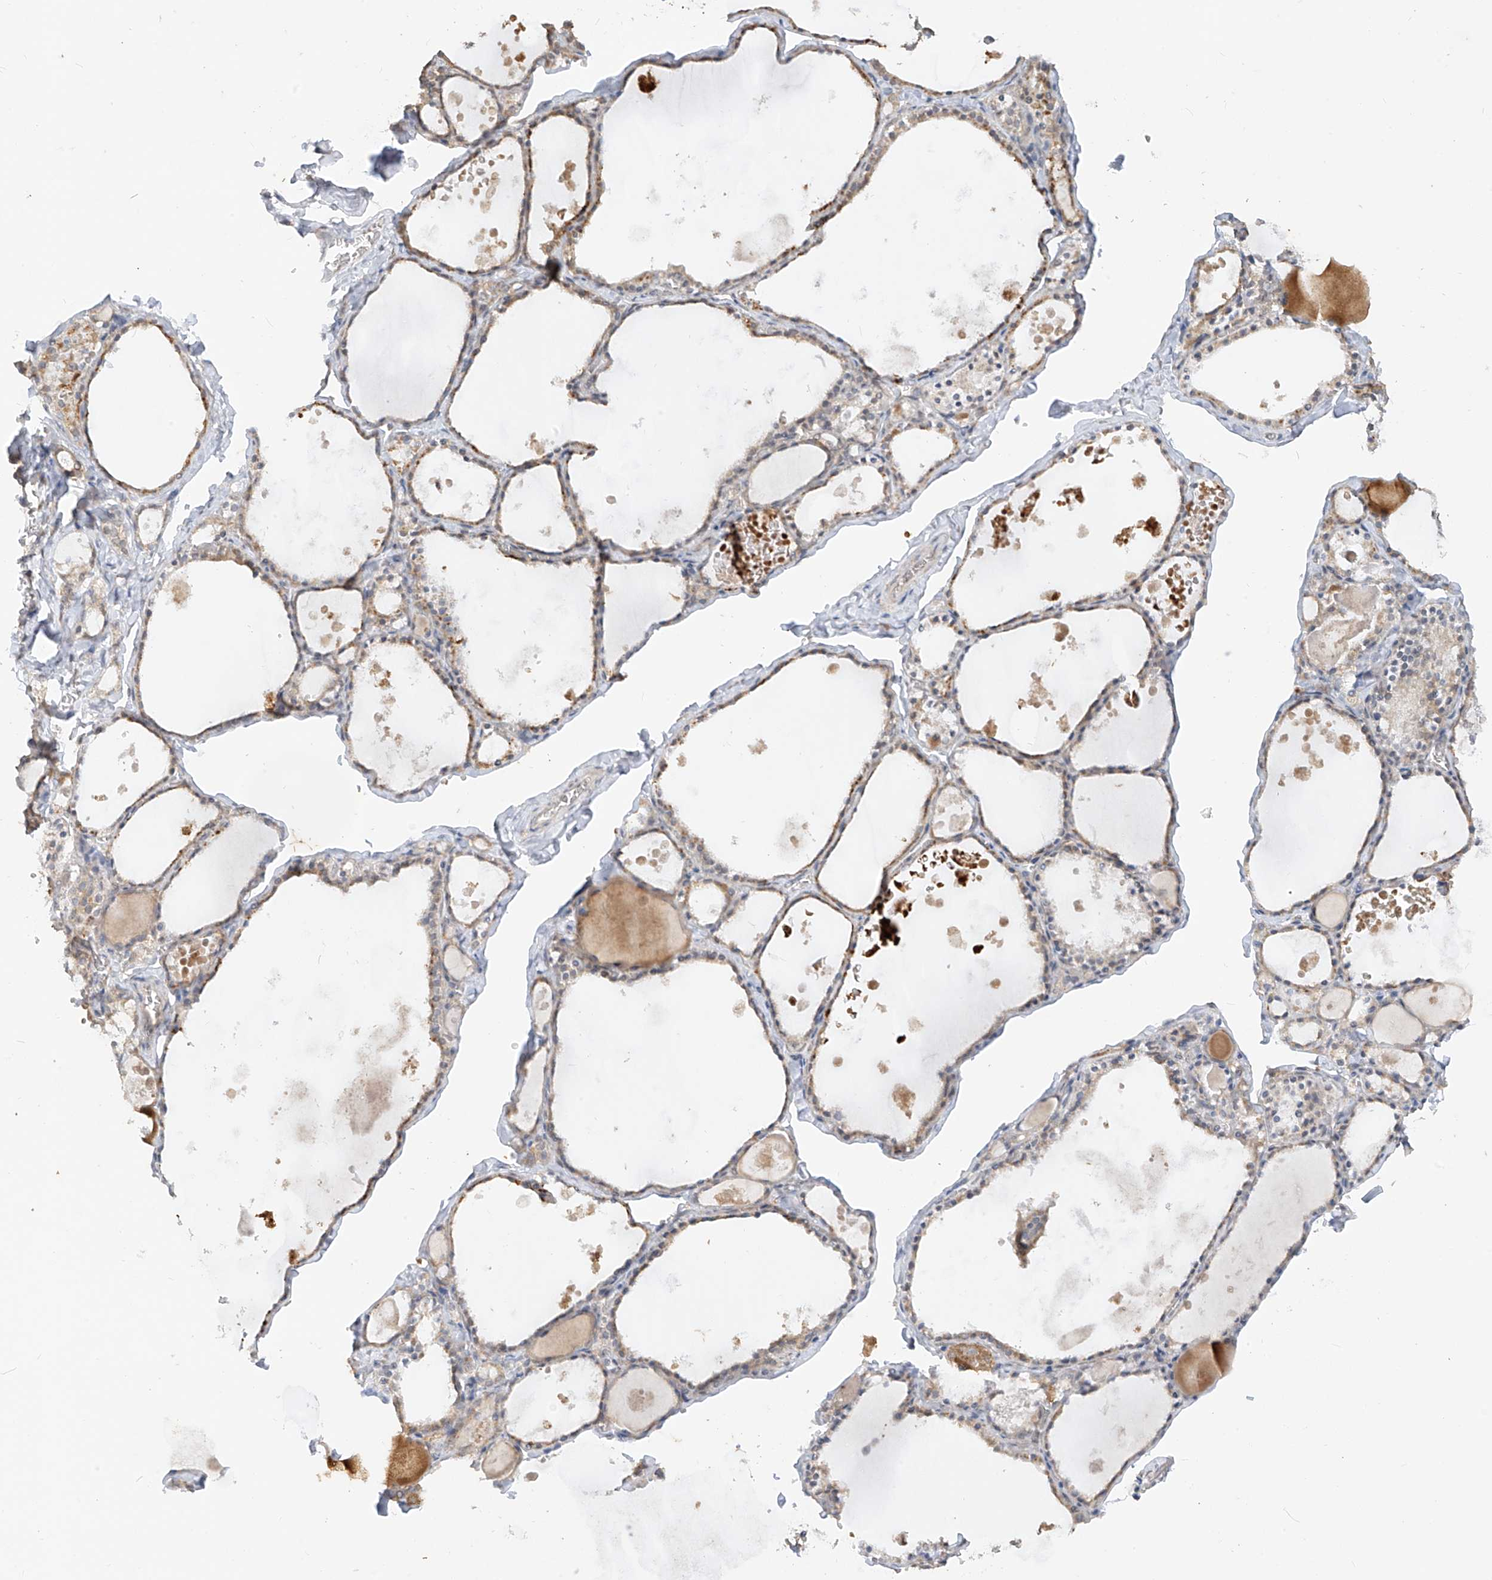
{"staining": {"intensity": "weak", "quantity": ">75%", "location": "cytoplasmic/membranous"}, "tissue": "thyroid gland", "cell_type": "Glandular cells", "image_type": "normal", "snomed": [{"axis": "morphology", "description": "Normal tissue, NOS"}, {"axis": "topography", "description": "Thyroid gland"}], "caption": "A high-resolution photomicrograph shows IHC staining of unremarkable thyroid gland, which exhibits weak cytoplasmic/membranous positivity in approximately >75% of glandular cells. The staining was performed using DAB, with brown indicating positive protein expression. Nuclei are stained blue with hematoxylin.", "gene": "MTUS2", "patient": {"sex": "male", "age": 56}}